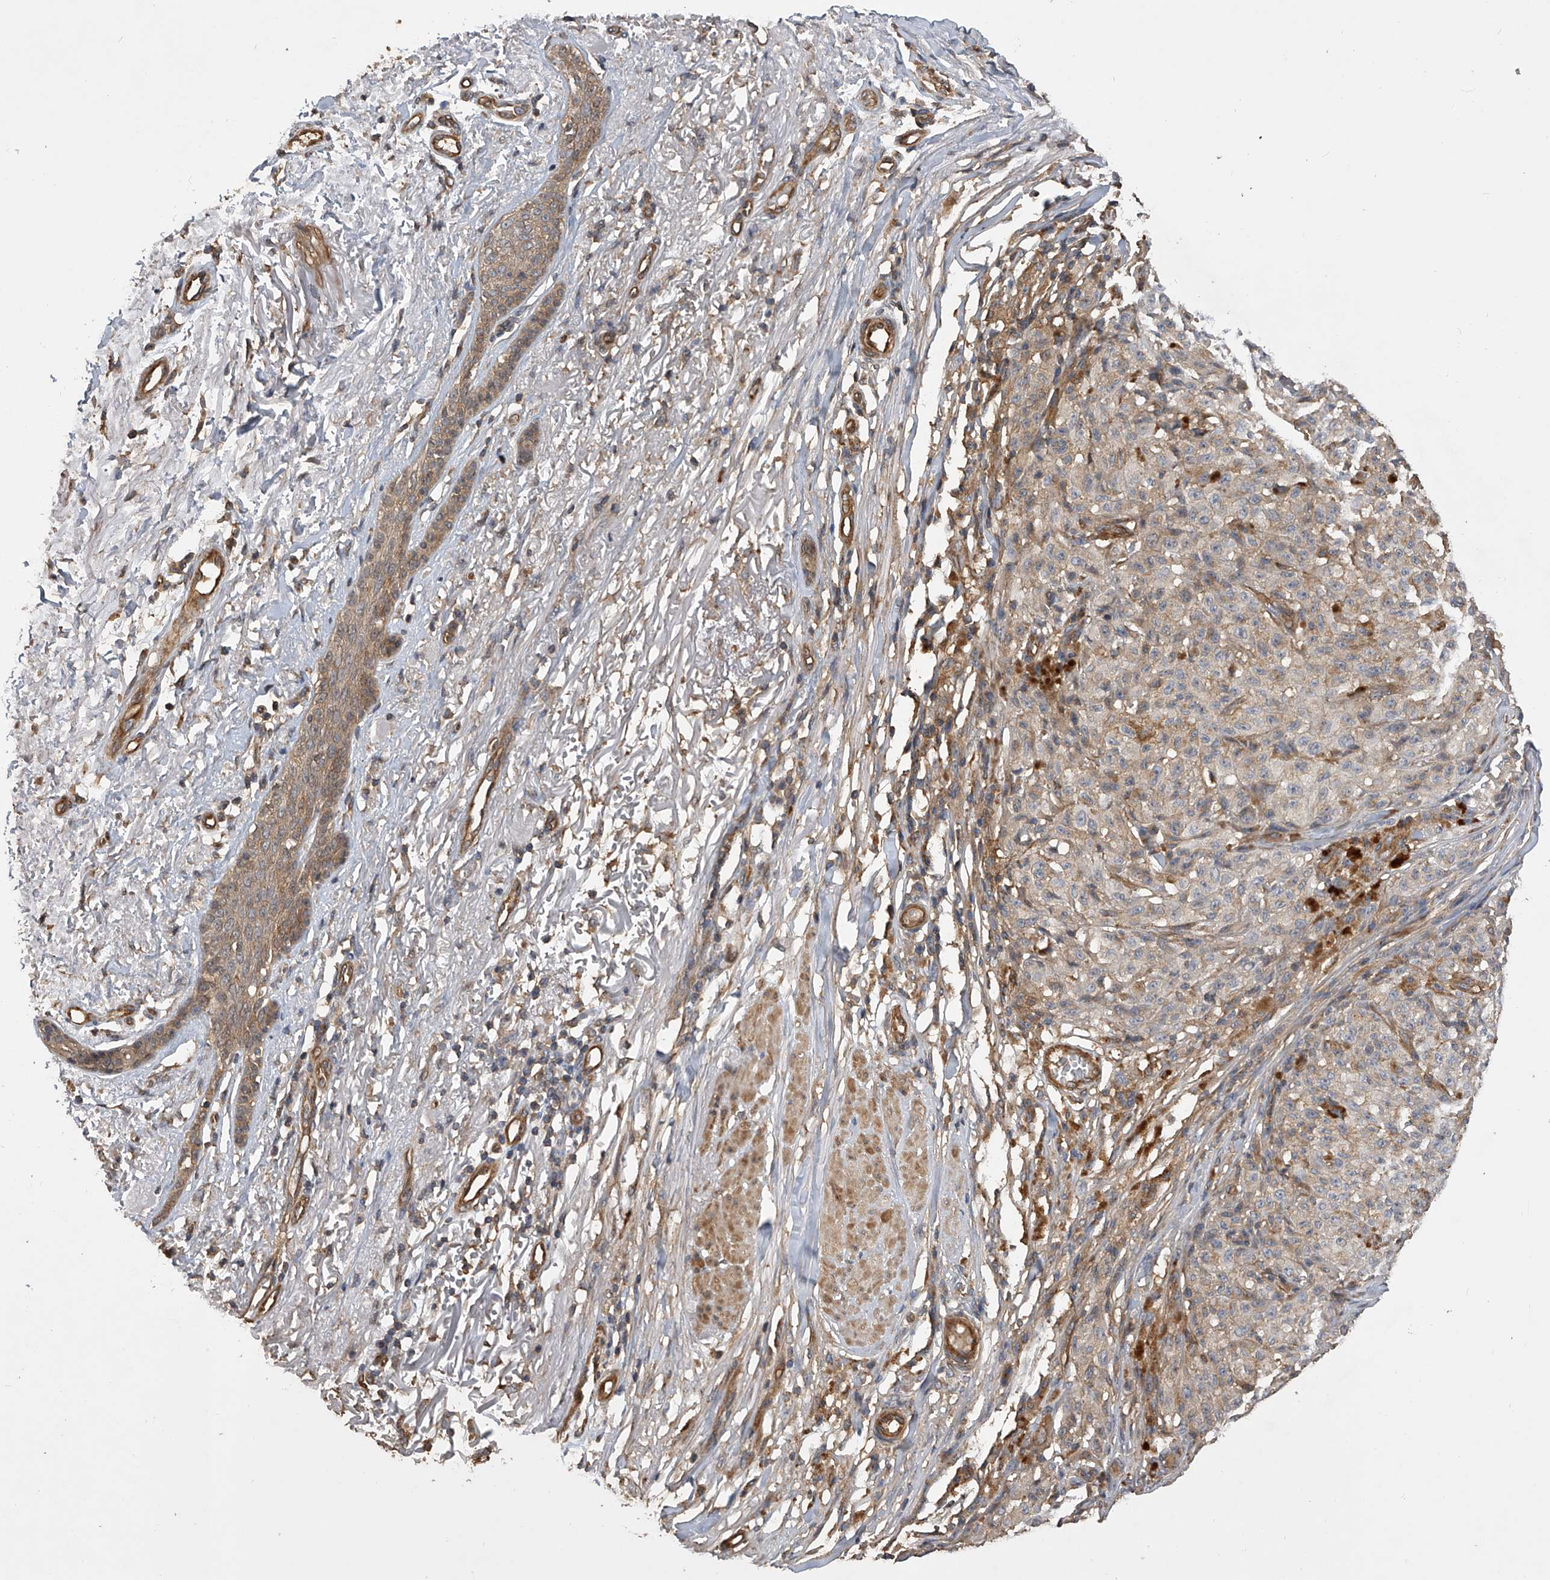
{"staining": {"intensity": "moderate", "quantity": "<25%", "location": "cytoplasmic/membranous"}, "tissue": "melanoma", "cell_type": "Tumor cells", "image_type": "cancer", "snomed": [{"axis": "morphology", "description": "Malignant melanoma, NOS"}, {"axis": "topography", "description": "Skin"}], "caption": "Protein expression analysis of malignant melanoma shows moderate cytoplasmic/membranous positivity in approximately <25% of tumor cells.", "gene": "PTPRA", "patient": {"sex": "female", "age": 82}}